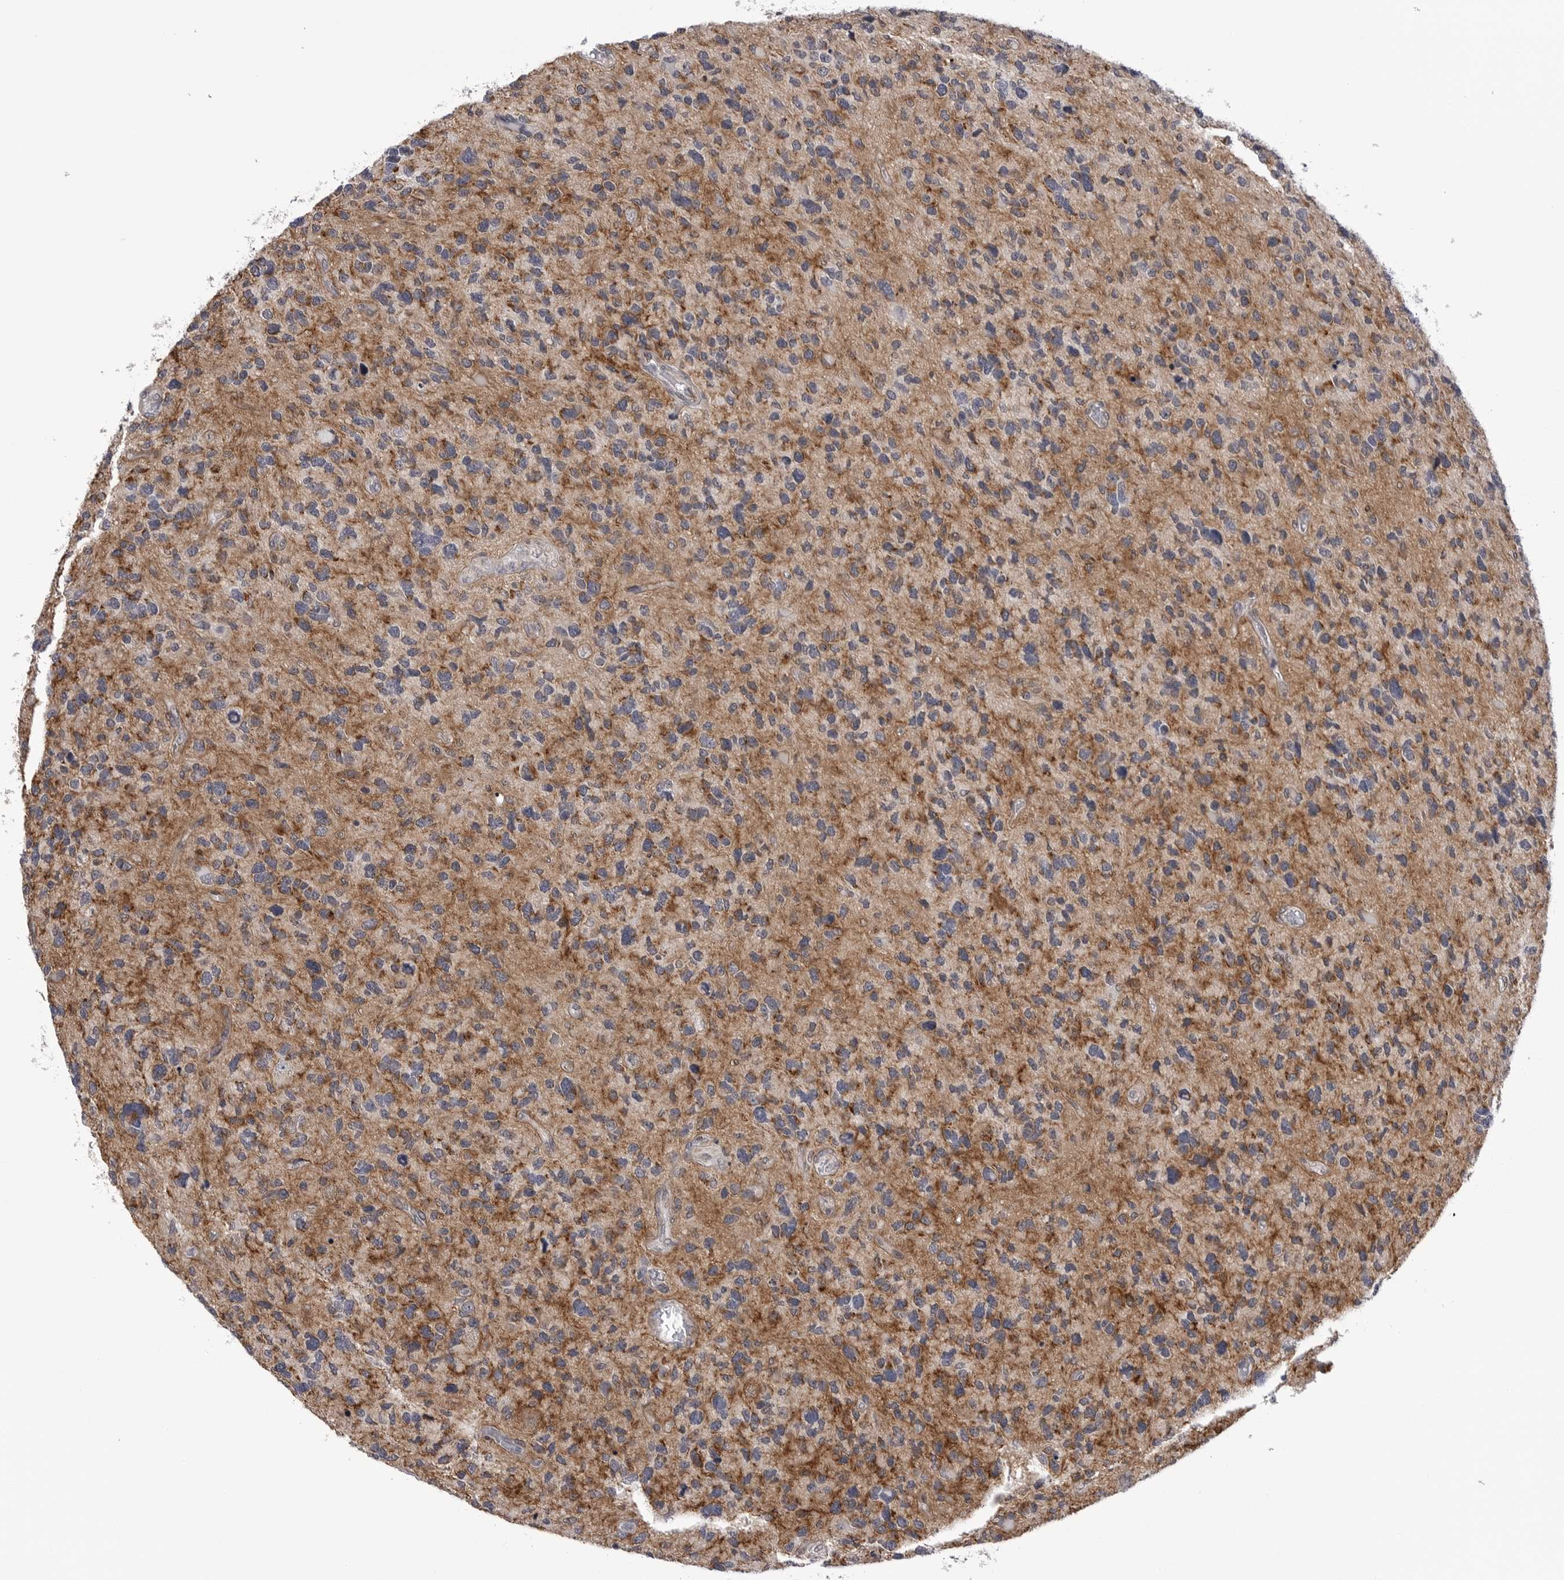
{"staining": {"intensity": "moderate", "quantity": "25%-75%", "location": "cytoplasmic/membranous"}, "tissue": "glioma", "cell_type": "Tumor cells", "image_type": "cancer", "snomed": [{"axis": "morphology", "description": "Glioma, malignant, High grade"}, {"axis": "topography", "description": "Brain"}], "caption": "Moderate cytoplasmic/membranous staining for a protein is seen in about 25%-75% of tumor cells of glioma using immunohistochemistry (IHC).", "gene": "CDK20", "patient": {"sex": "female", "age": 58}}